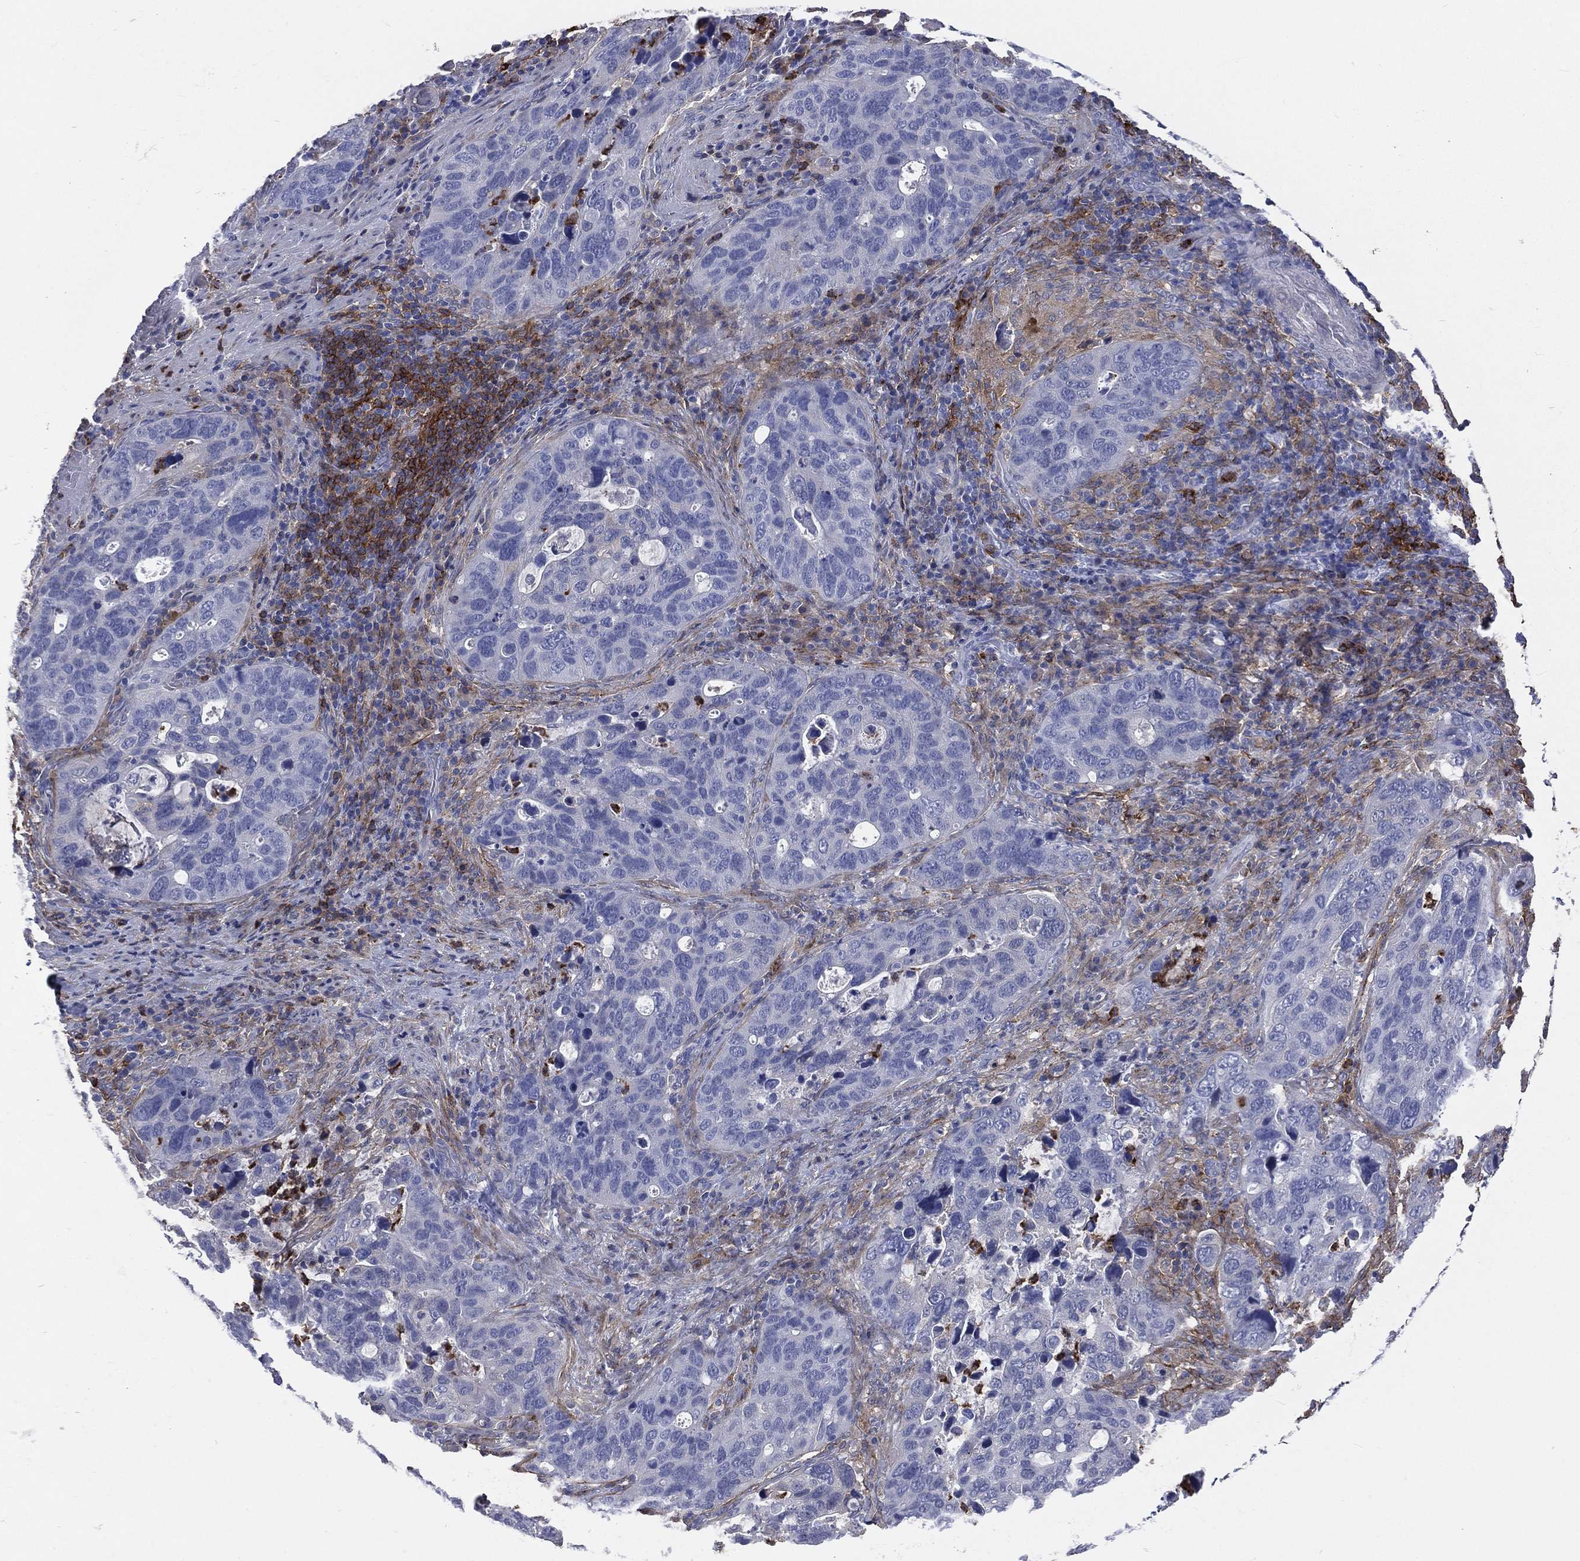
{"staining": {"intensity": "negative", "quantity": "none", "location": "none"}, "tissue": "stomach cancer", "cell_type": "Tumor cells", "image_type": "cancer", "snomed": [{"axis": "morphology", "description": "Adenocarcinoma, NOS"}, {"axis": "topography", "description": "Stomach"}], "caption": "DAB (3,3'-diaminobenzidine) immunohistochemical staining of human stomach cancer (adenocarcinoma) exhibits no significant positivity in tumor cells.", "gene": "BASP1", "patient": {"sex": "male", "age": 54}}